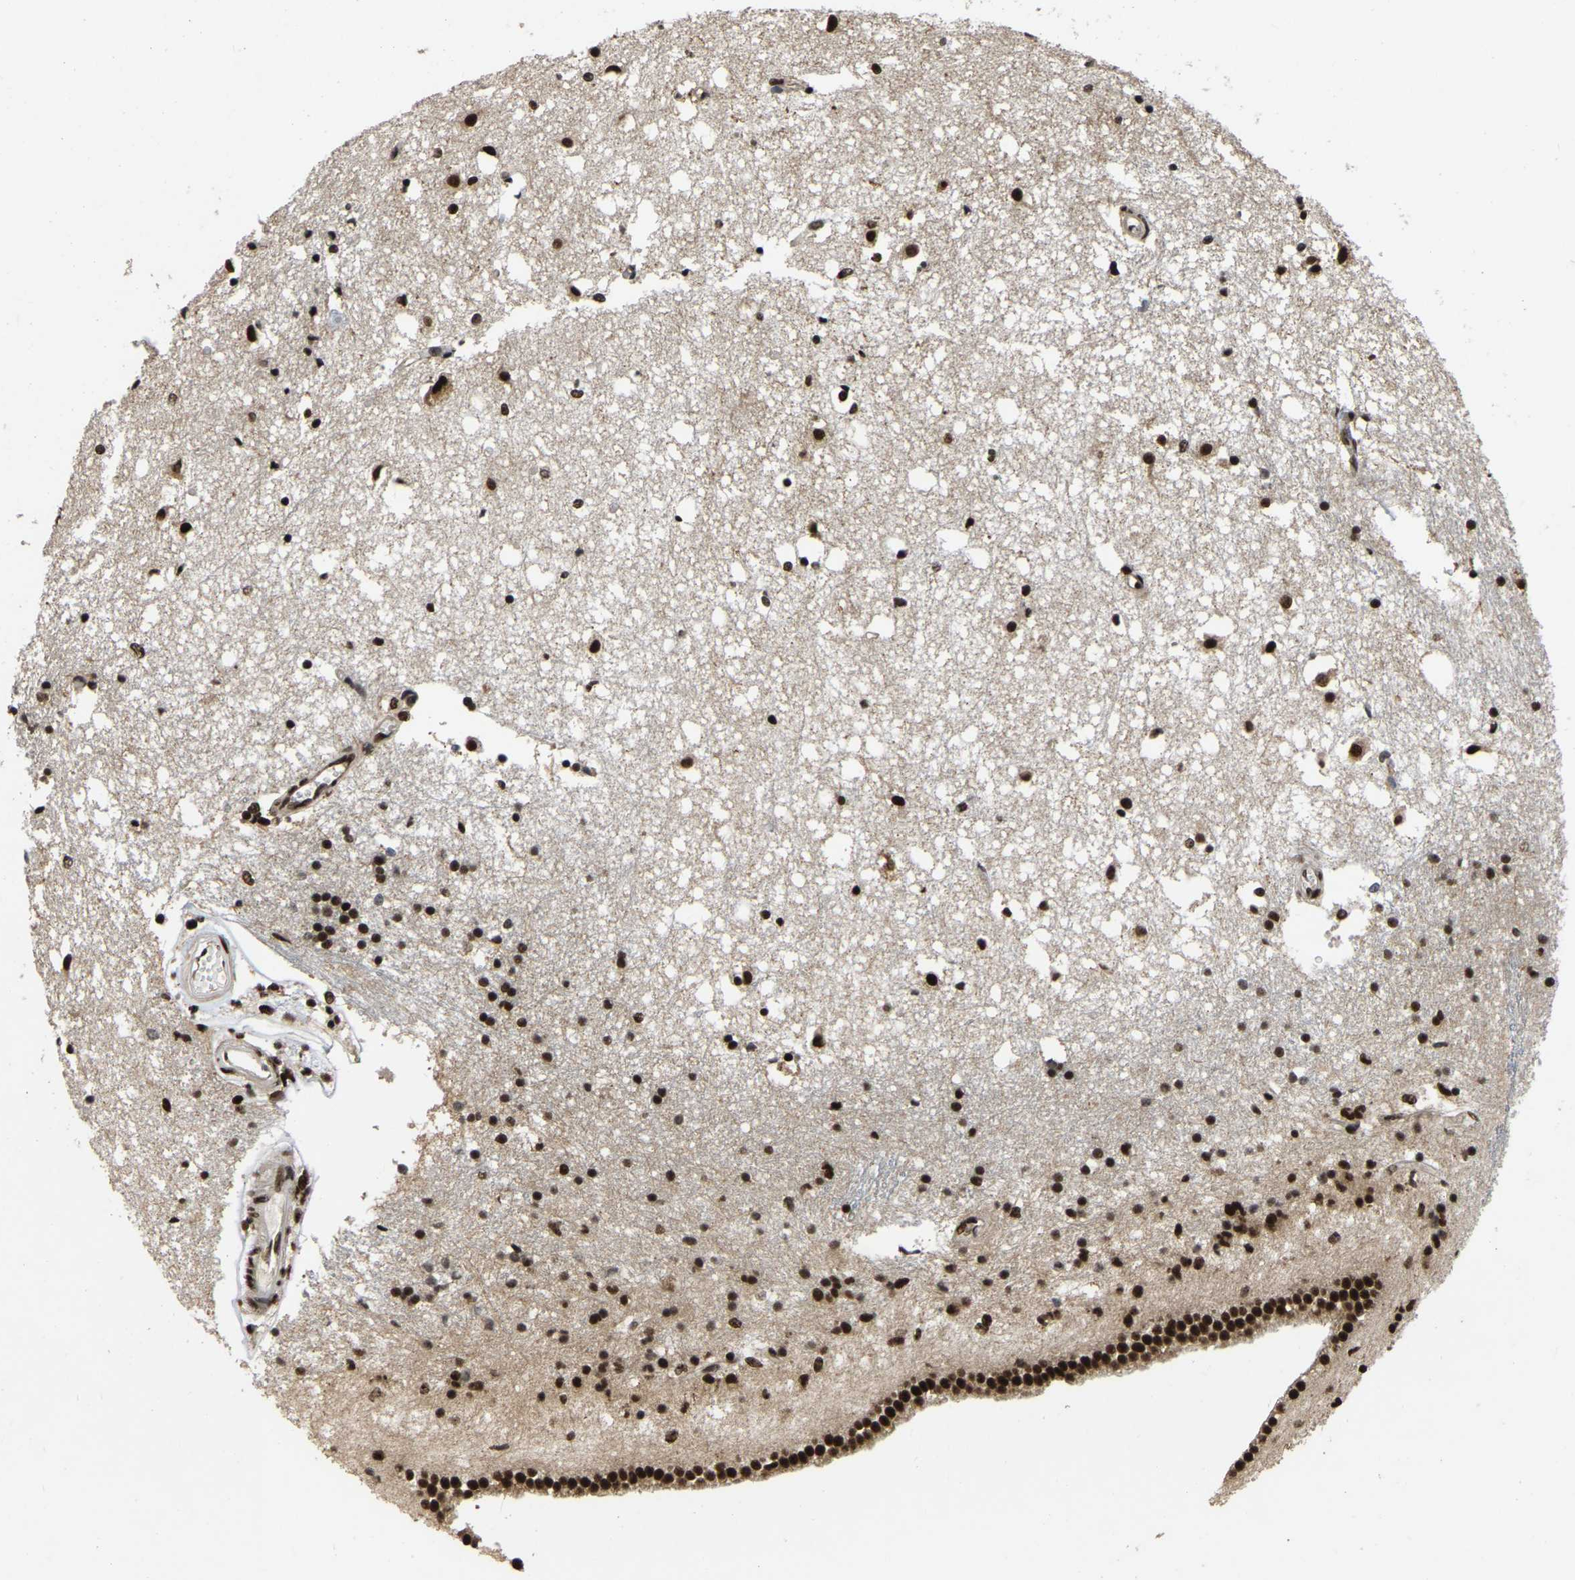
{"staining": {"intensity": "strong", "quantity": ">75%", "location": "nuclear"}, "tissue": "caudate", "cell_type": "Glial cells", "image_type": "normal", "snomed": [{"axis": "morphology", "description": "Normal tissue, NOS"}, {"axis": "topography", "description": "Lateral ventricle wall"}], "caption": "Protein positivity by immunohistochemistry (IHC) displays strong nuclear positivity in approximately >75% of glial cells in normal caudate.", "gene": "TBL1XR1", "patient": {"sex": "male", "age": 45}}